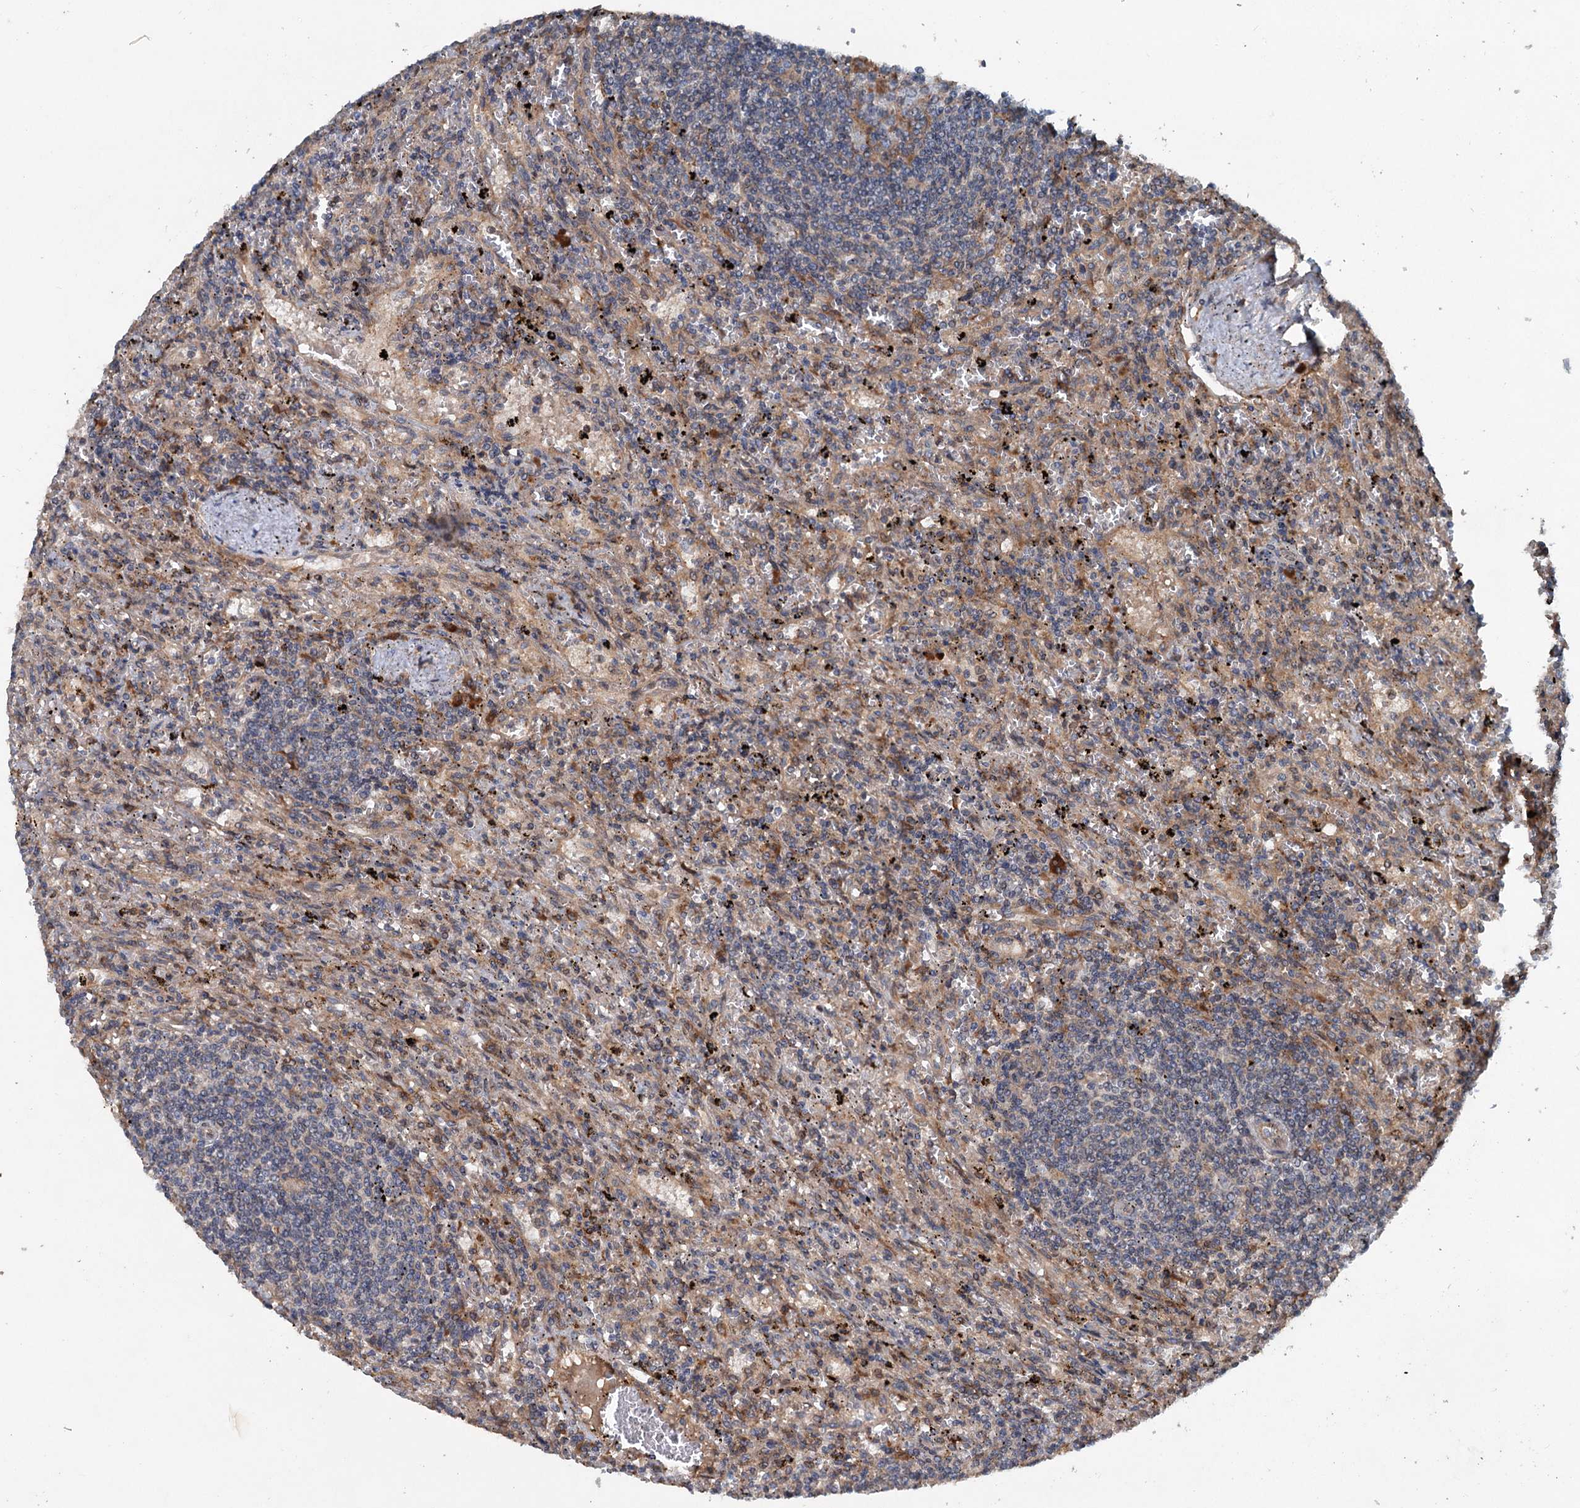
{"staining": {"intensity": "negative", "quantity": "none", "location": "none"}, "tissue": "lymphoma", "cell_type": "Tumor cells", "image_type": "cancer", "snomed": [{"axis": "morphology", "description": "Malignant lymphoma, non-Hodgkin's type, Low grade"}, {"axis": "topography", "description": "Spleen"}], "caption": "Human lymphoma stained for a protein using IHC exhibits no staining in tumor cells.", "gene": "TAPBPL", "patient": {"sex": "male", "age": 76}}